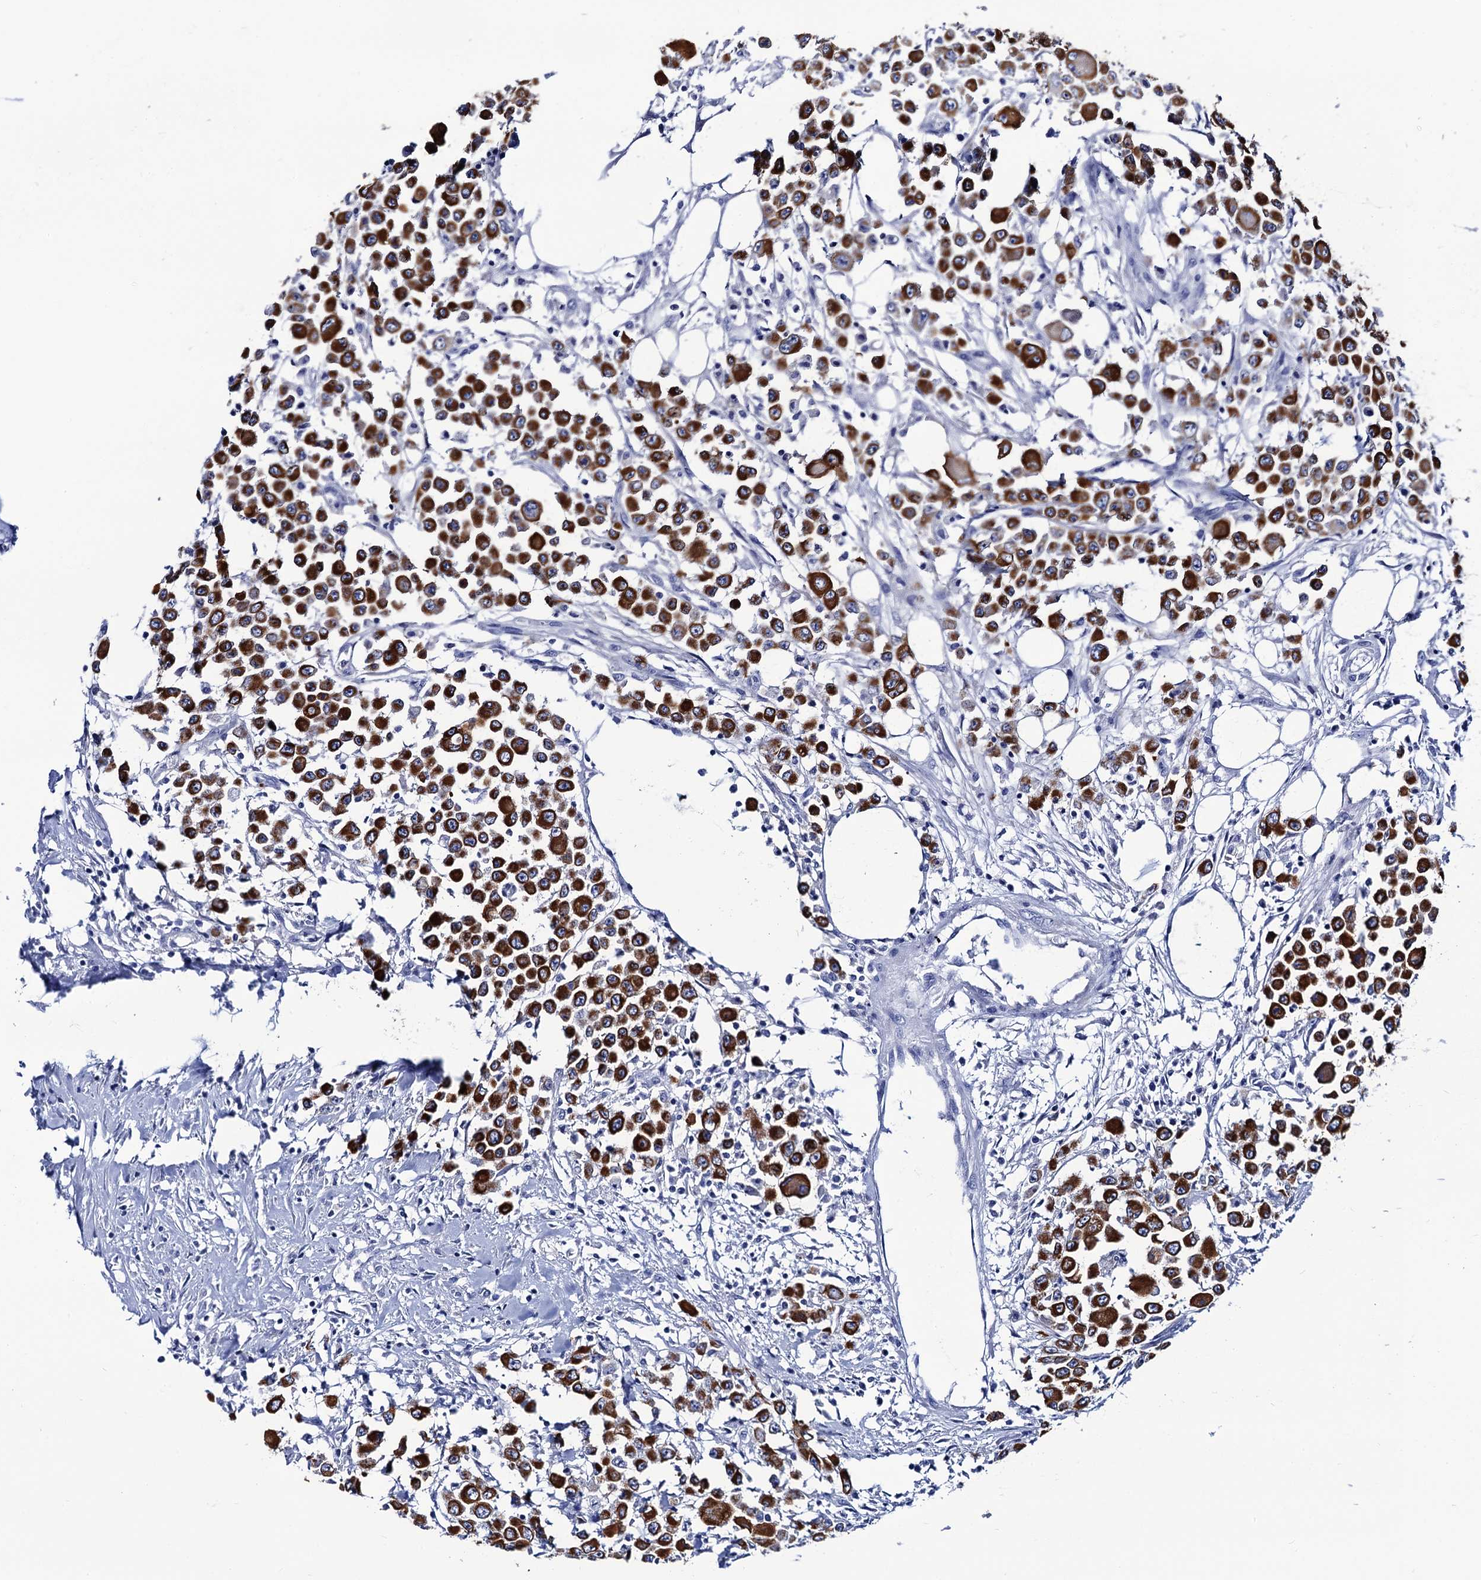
{"staining": {"intensity": "strong", "quantity": ">75%", "location": "cytoplasmic/membranous"}, "tissue": "colorectal cancer", "cell_type": "Tumor cells", "image_type": "cancer", "snomed": [{"axis": "morphology", "description": "Adenocarcinoma, NOS"}, {"axis": "topography", "description": "Colon"}], "caption": "Immunohistochemical staining of colorectal cancer exhibits high levels of strong cytoplasmic/membranous protein positivity in approximately >75% of tumor cells.", "gene": "RAB3IP", "patient": {"sex": "male", "age": 51}}